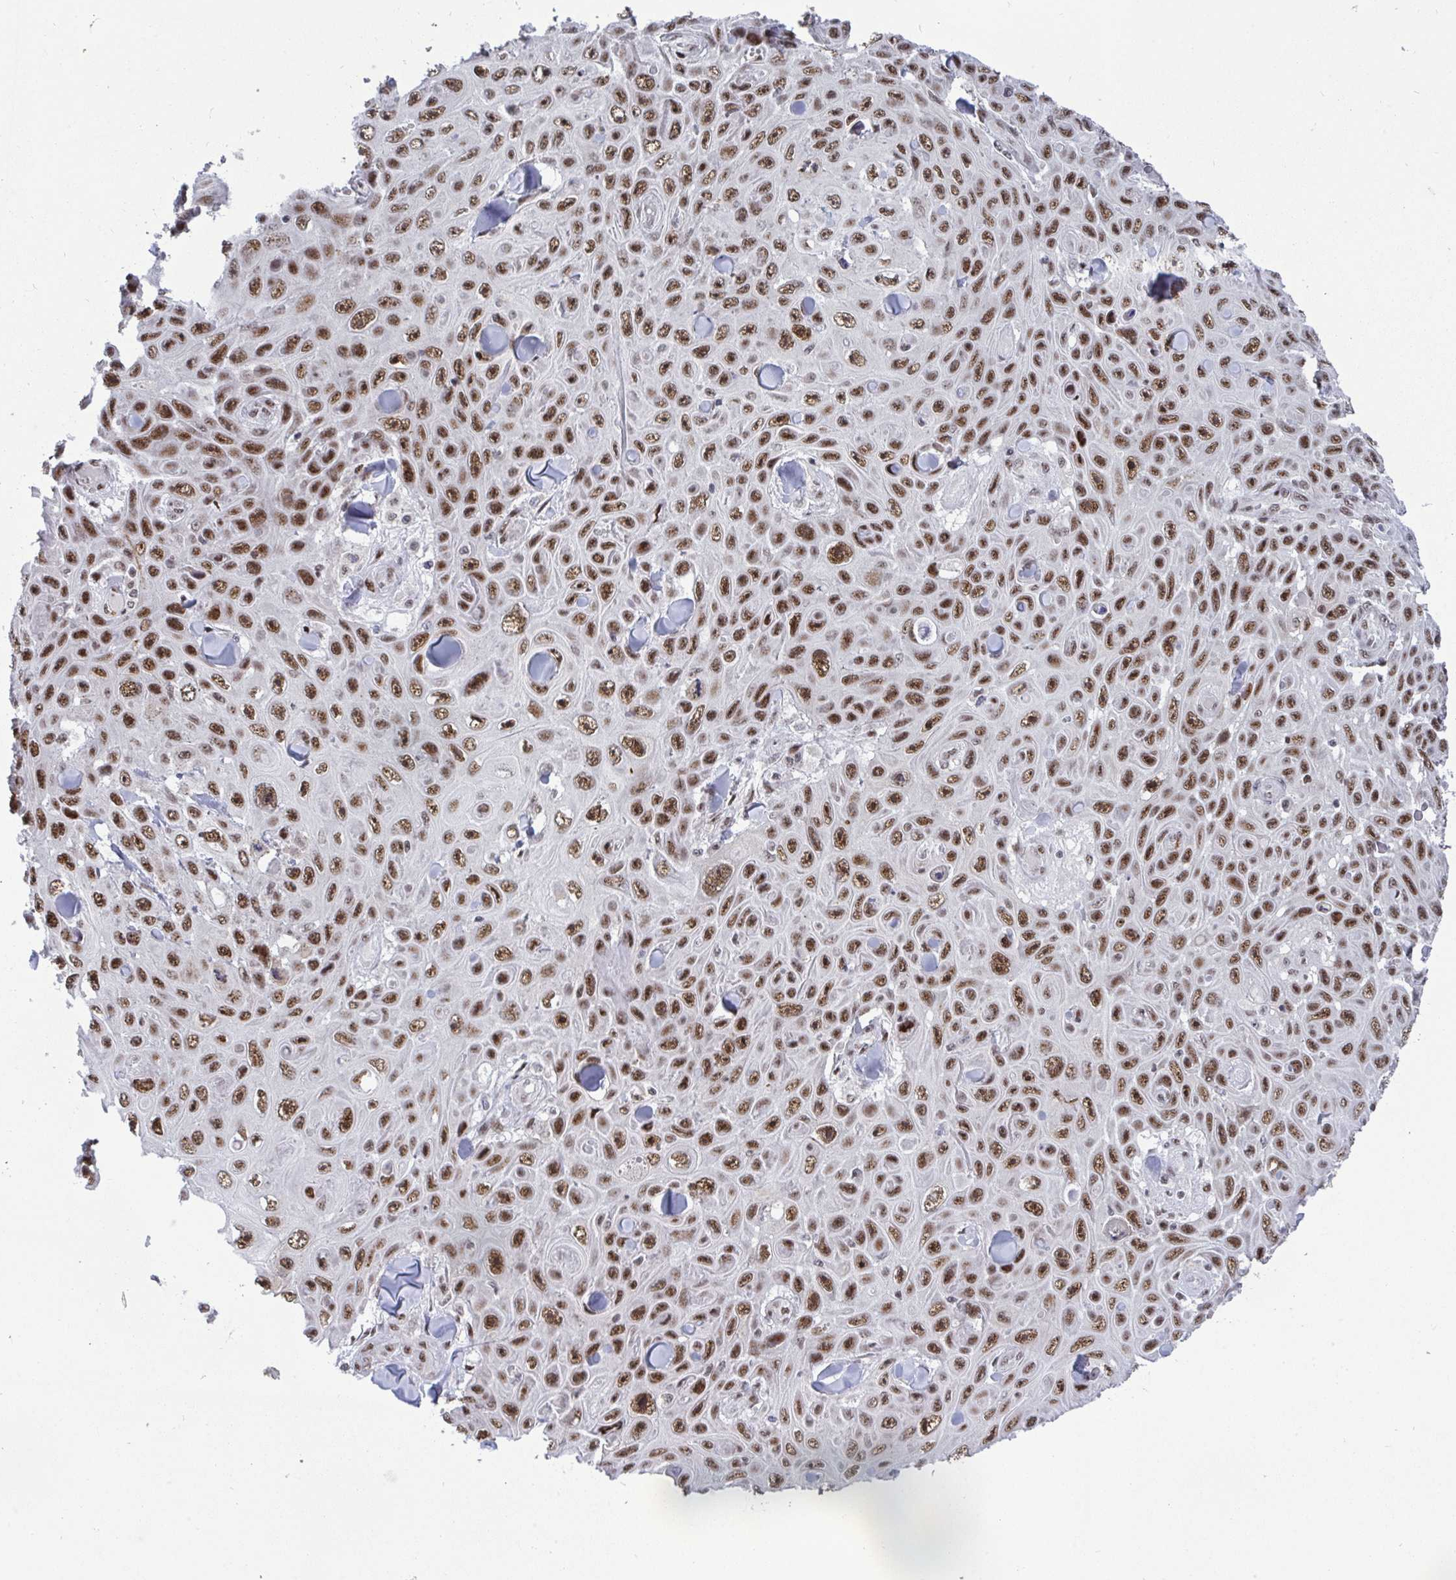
{"staining": {"intensity": "moderate", "quantity": ">75%", "location": "nuclear"}, "tissue": "skin cancer", "cell_type": "Tumor cells", "image_type": "cancer", "snomed": [{"axis": "morphology", "description": "Squamous cell carcinoma, NOS"}, {"axis": "topography", "description": "Skin"}], "caption": "Immunohistochemistry (IHC) of skin squamous cell carcinoma demonstrates medium levels of moderate nuclear staining in about >75% of tumor cells. (Stains: DAB (3,3'-diaminobenzidine) in brown, nuclei in blue, Microscopy: brightfield microscopy at high magnification).", "gene": "WBP11", "patient": {"sex": "male", "age": 82}}